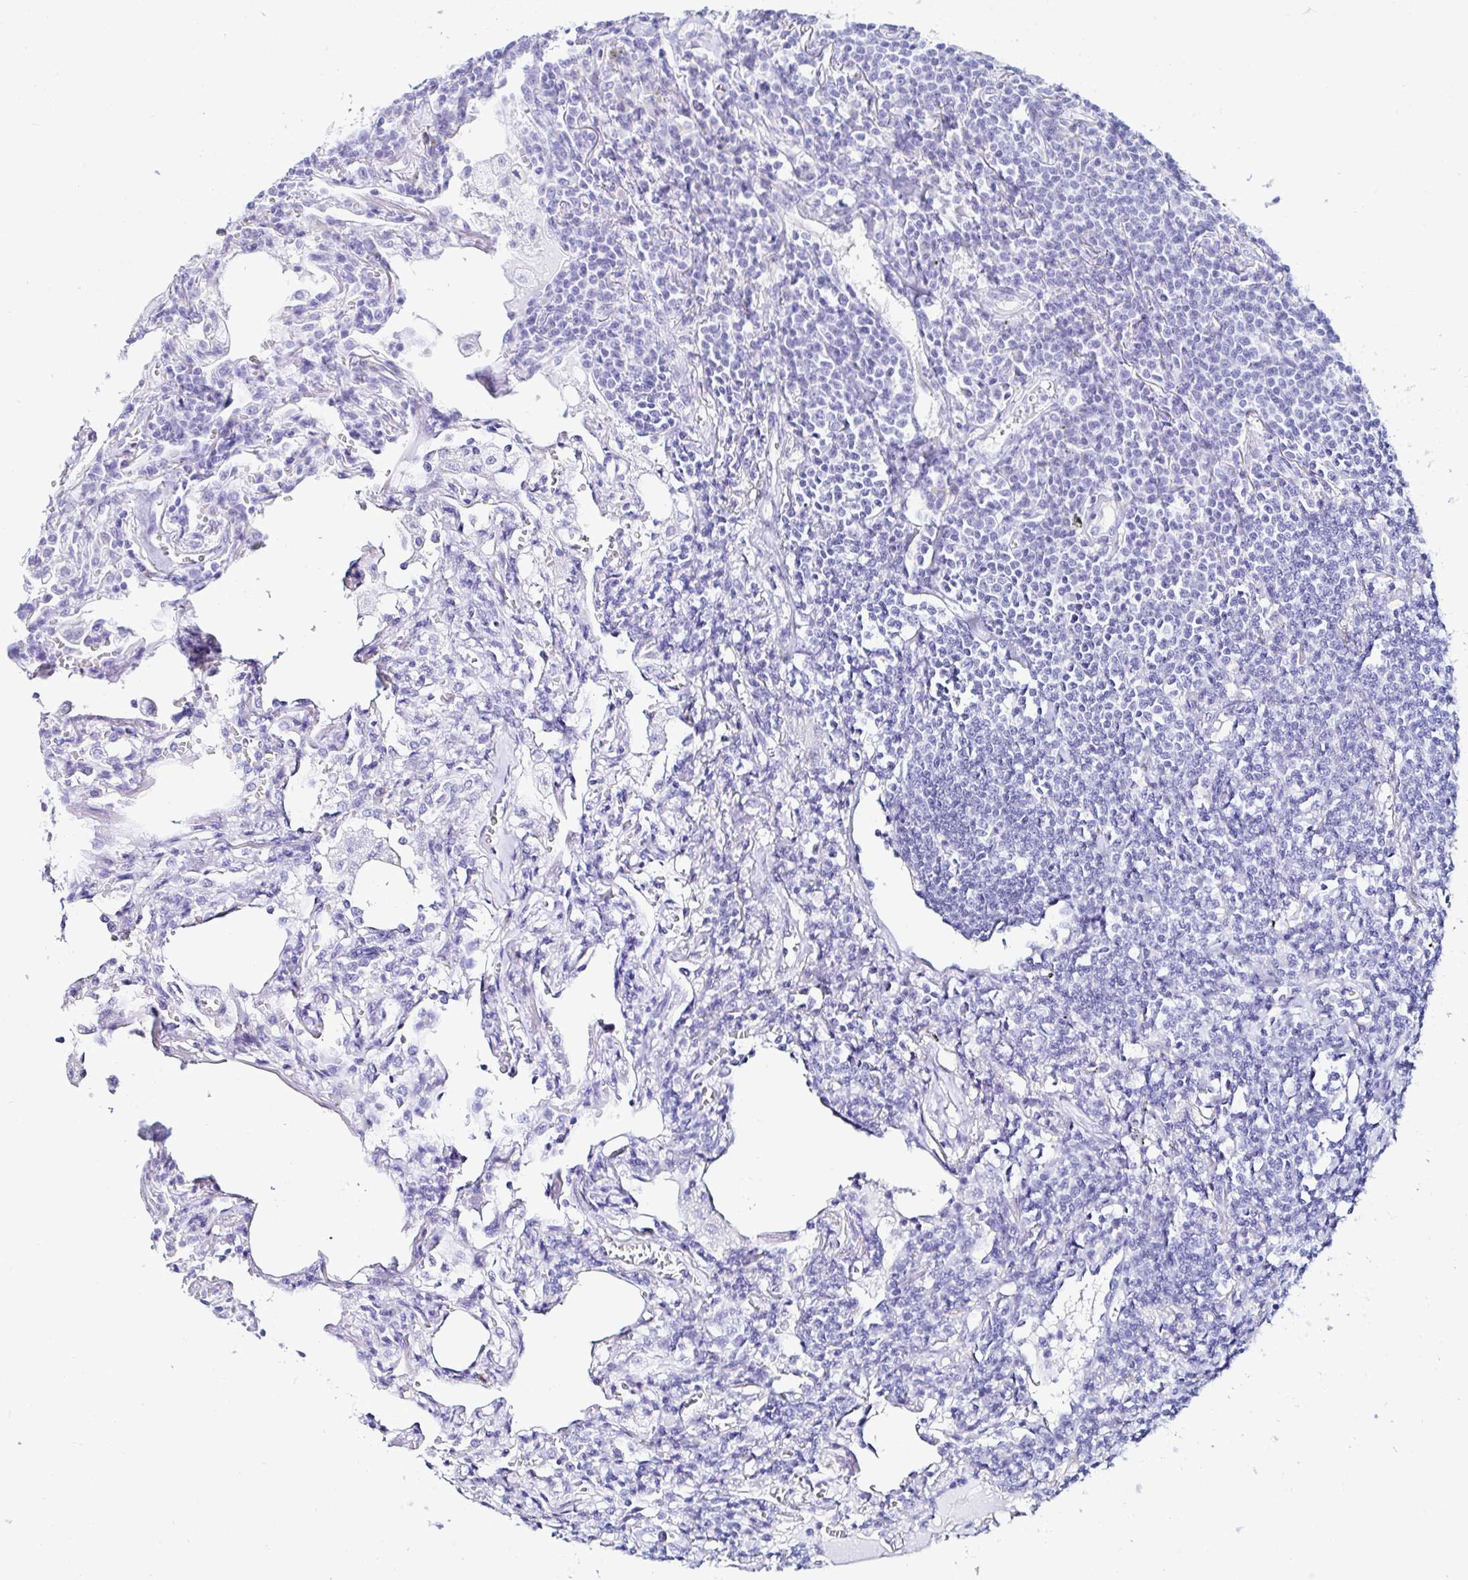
{"staining": {"intensity": "negative", "quantity": "none", "location": "none"}, "tissue": "lymphoma", "cell_type": "Tumor cells", "image_type": "cancer", "snomed": [{"axis": "morphology", "description": "Malignant lymphoma, non-Hodgkin's type, Low grade"}, {"axis": "topography", "description": "Lung"}], "caption": "An IHC image of lymphoma is shown. There is no staining in tumor cells of lymphoma.", "gene": "C4orf17", "patient": {"sex": "female", "age": 71}}